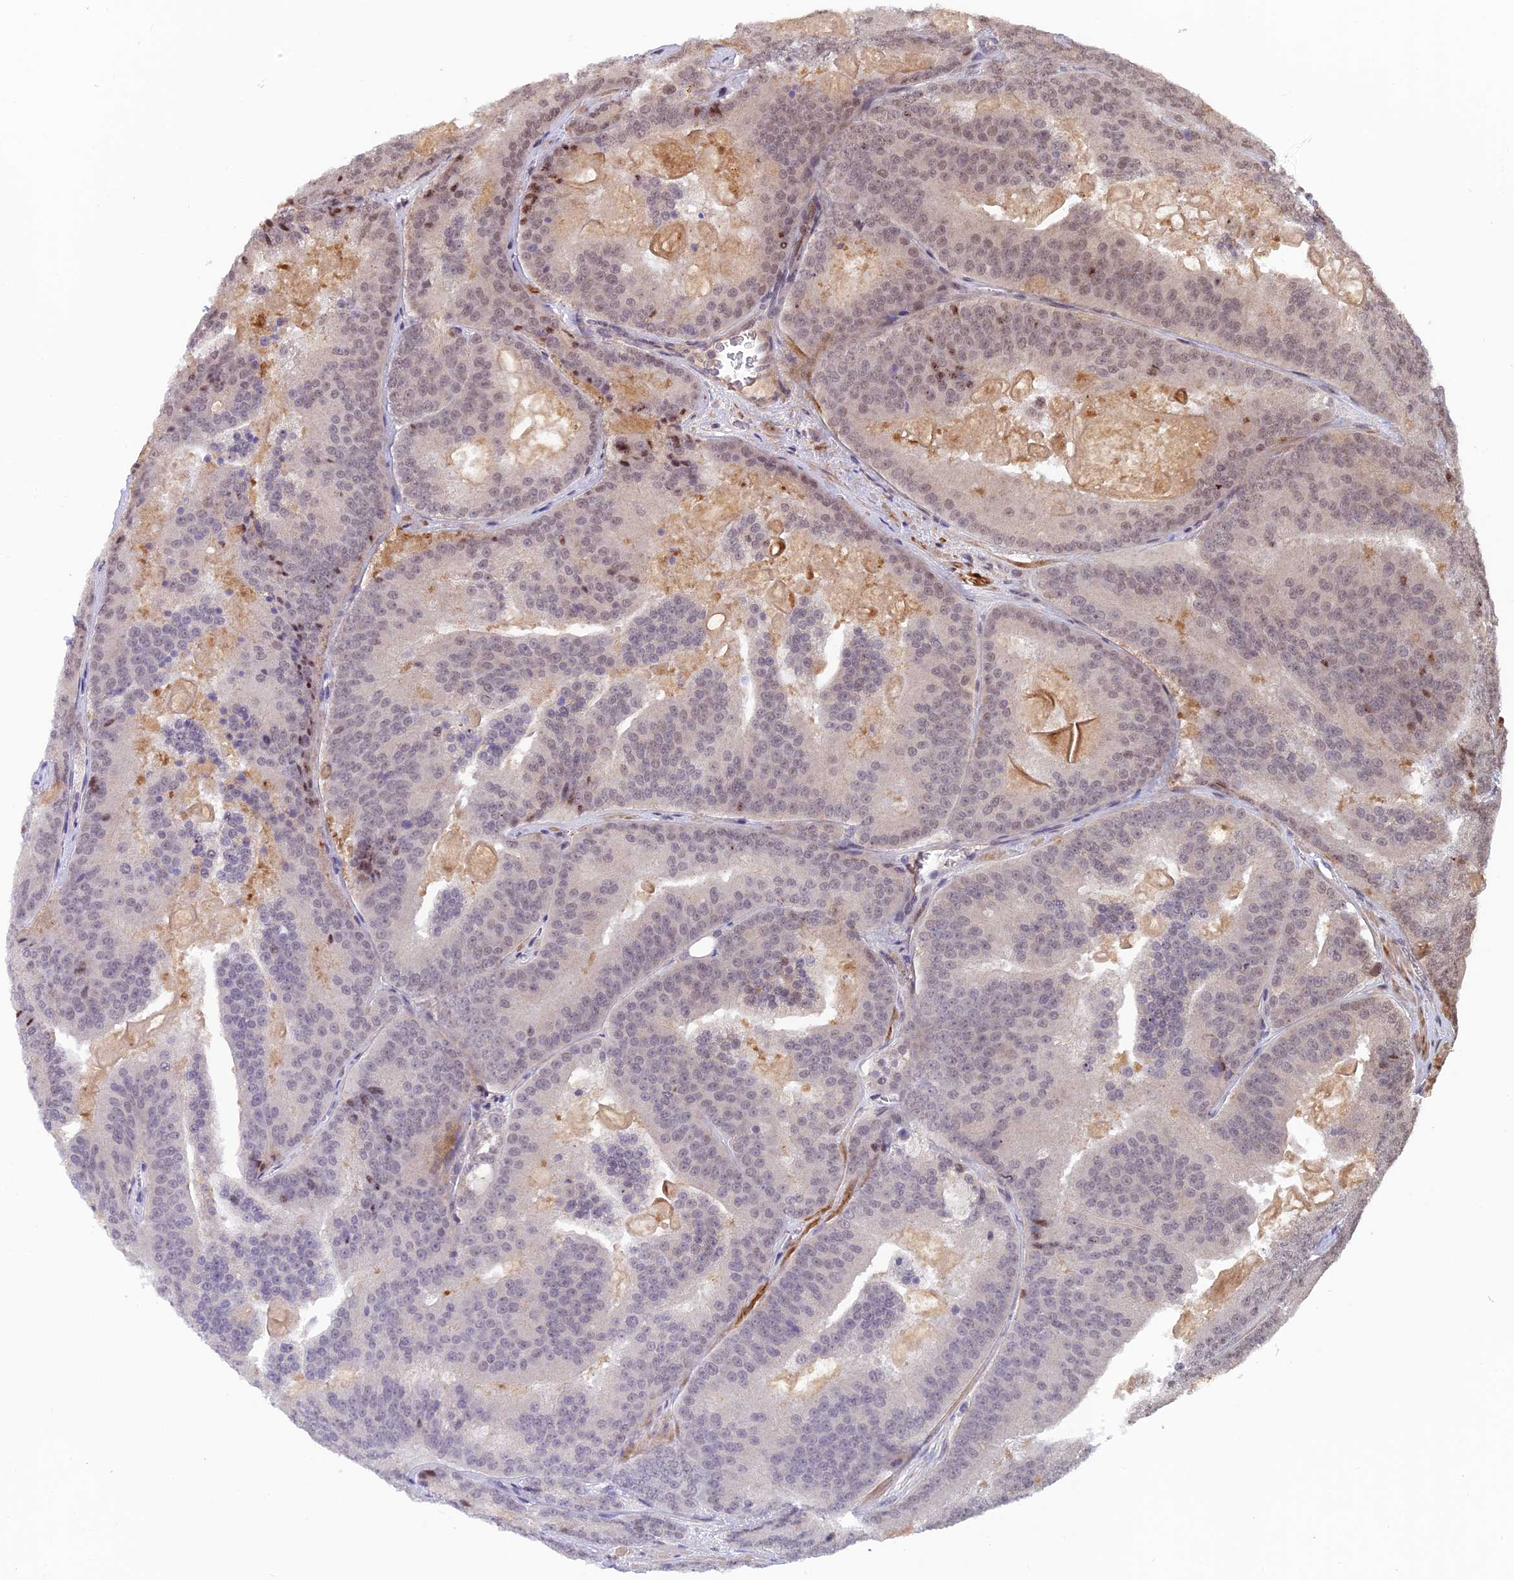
{"staining": {"intensity": "moderate", "quantity": "<25%", "location": "nuclear"}, "tissue": "prostate cancer", "cell_type": "Tumor cells", "image_type": "cancer", "snomed": [{"axis": "morphology", "description": "Adenocarcinoma, High grade"}, {"axis": "topography", "description": "Prostate"}], "caption": "Tumor cells reveal moderate nuclear staining in about <25% of cells in prostate cancer.", "gene": "OSBPL1A", "patient": {"sex": "male", "age": 61}}